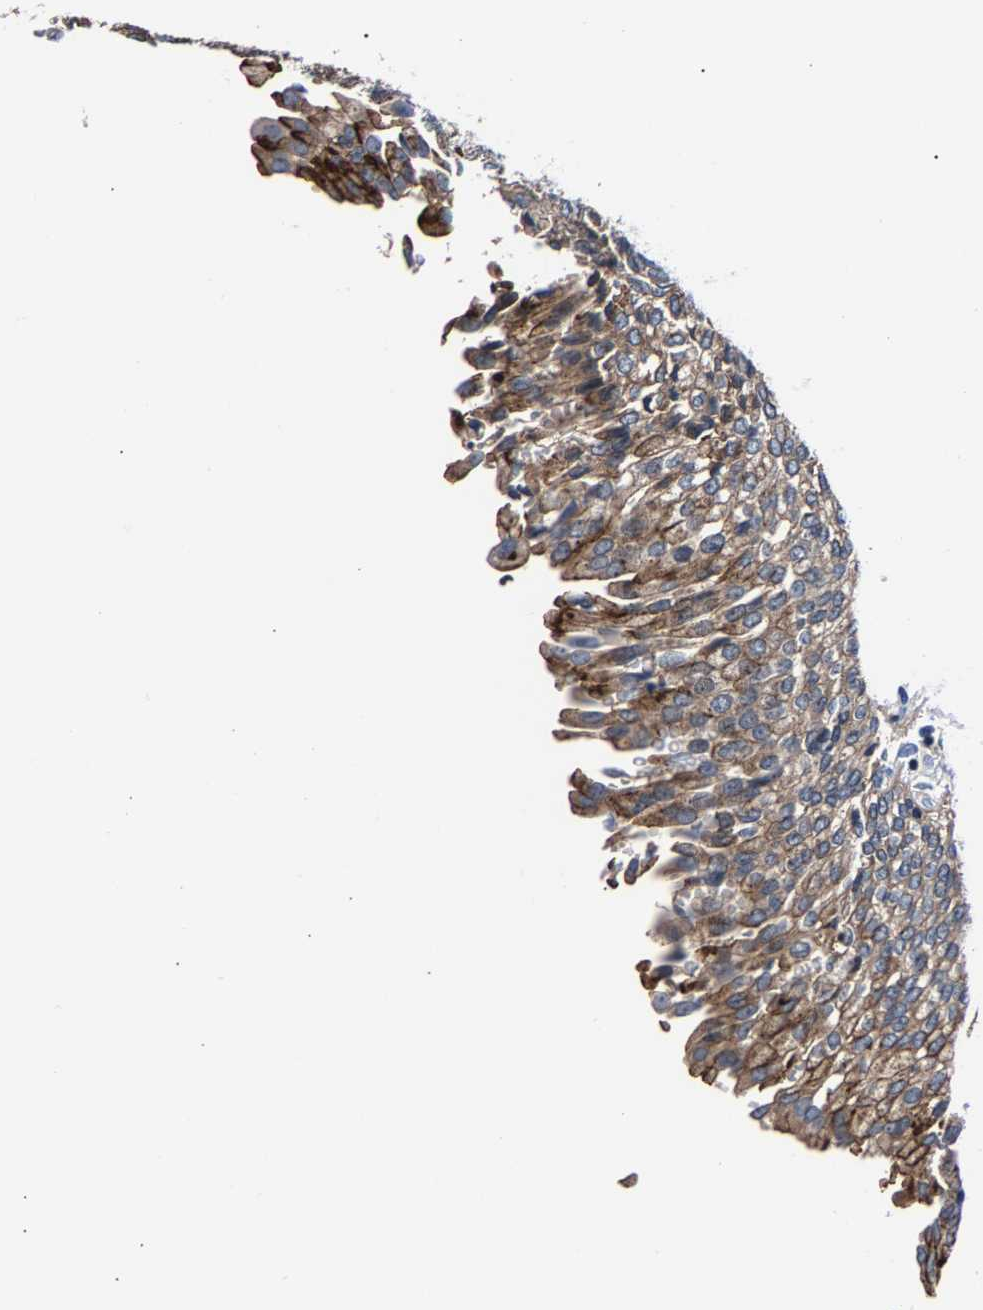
{"staining": {"intensity": "moderate", "quantity": ">75%", "location": "cytoplasmic/membranous"}, "tissue": "urinary bladder", "cell_type": "Urothelial cells", "image_type": "normal", "snomed": [{"axis": "morphology", "description": "Urothelial carcinoma, High grade"}, {"axis": "topography", "description": "Urinary bladder"}], "caption": "A medium amount of moderate cytoplasmic/membranous positivity is appreciated in about >75% of urothelial cells in normal urinary bladder.", "gene": "PHF24", "patient": {"sex": "male", "age": 46}}